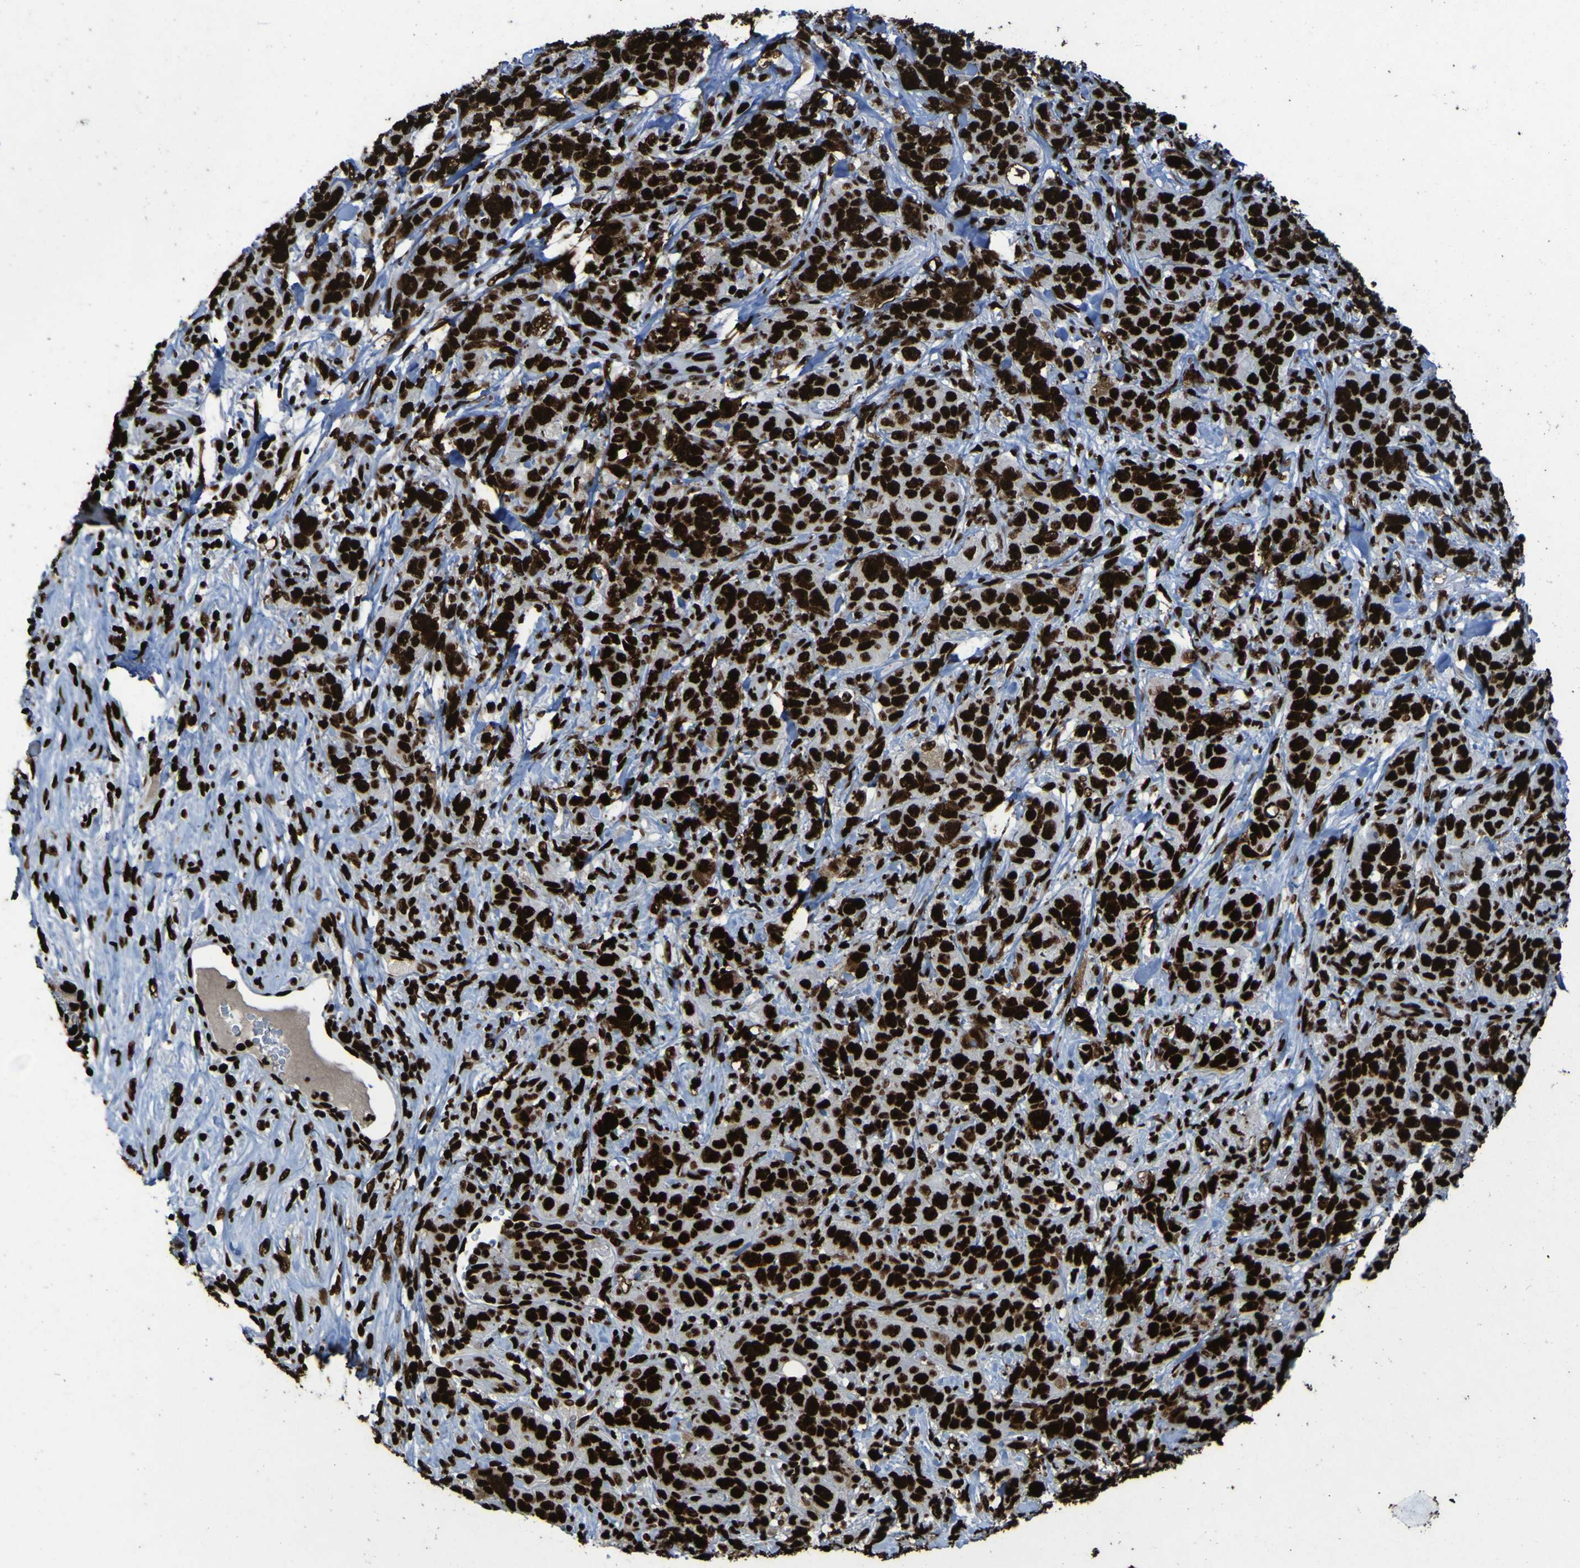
{"staining": {"intensity": "strong", "quantity": ">75%", "location": "nuclear"}, "tissue": "stomach cancer", "cell_type": "Tumor cells", "image_type": "cancer", "snomed": [{"axis": "morphology", "description": "Adenocarcinoma, NOS"}, {"axis": "topography", "description": "Stomach"}], "caption": "Tumor cells reveal high levels of strong nuclear expression in about >75% of cells in adenocarcinoma (stomach).", "gene": "NPM1", "patient": {"sex": "male", "age": 48}}